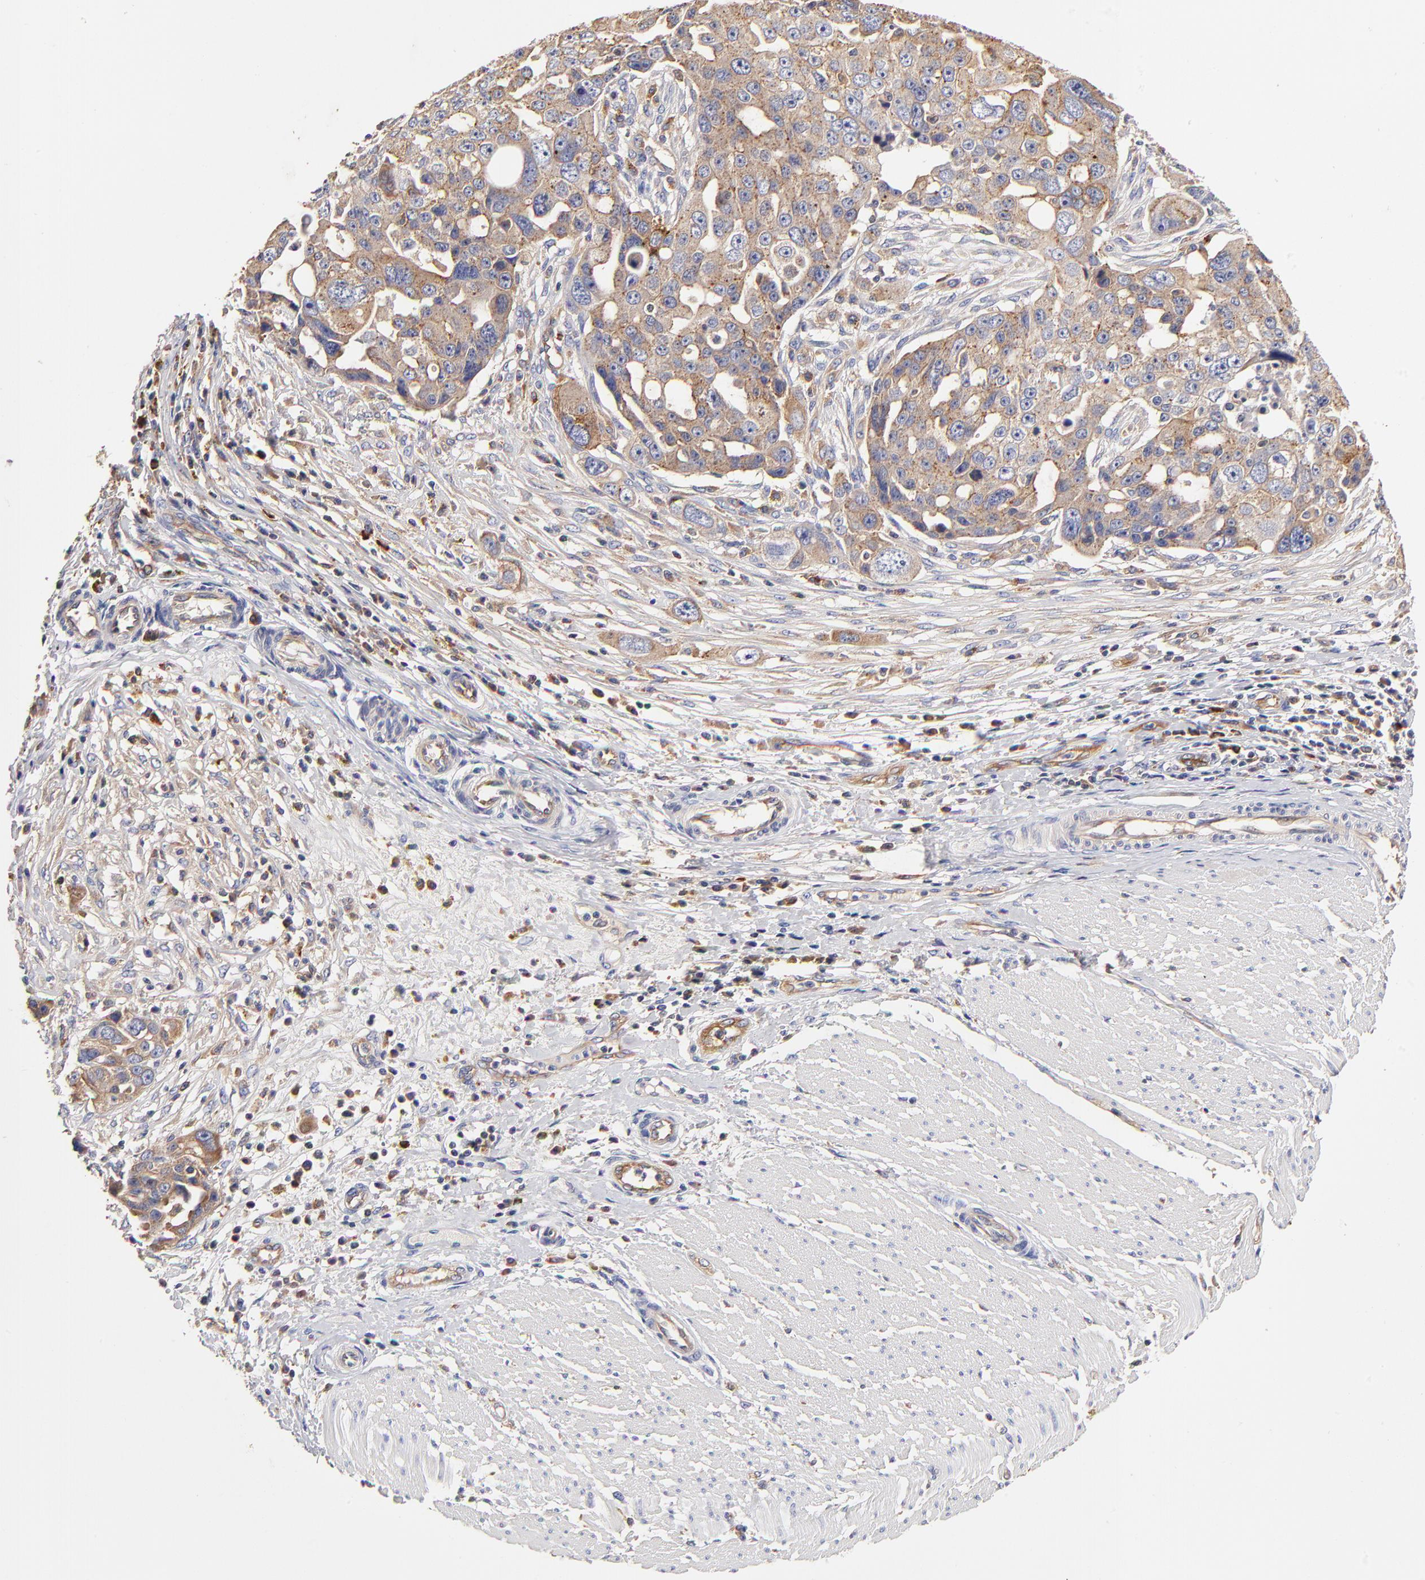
{"staining": {"intensity": "moderate", "quantity": ">75%", "location": "cytoplasmic/membranous"}, "tissue": "ovarian cancer", "cell_type": "Tumor cells", "image_type": "cancer", "snomed": [{"axis": "morphology", "description": "Carcinoma, endometroid"}, {"axis": "topography", "description": "Ovary"}], "caption": "Endometroid carcinoma (ovarian) stained with a protein marker reveals moderate staining in tumor cells.", "gene": "CD2AP", "patient": {"sex": "female", "age": 75}}